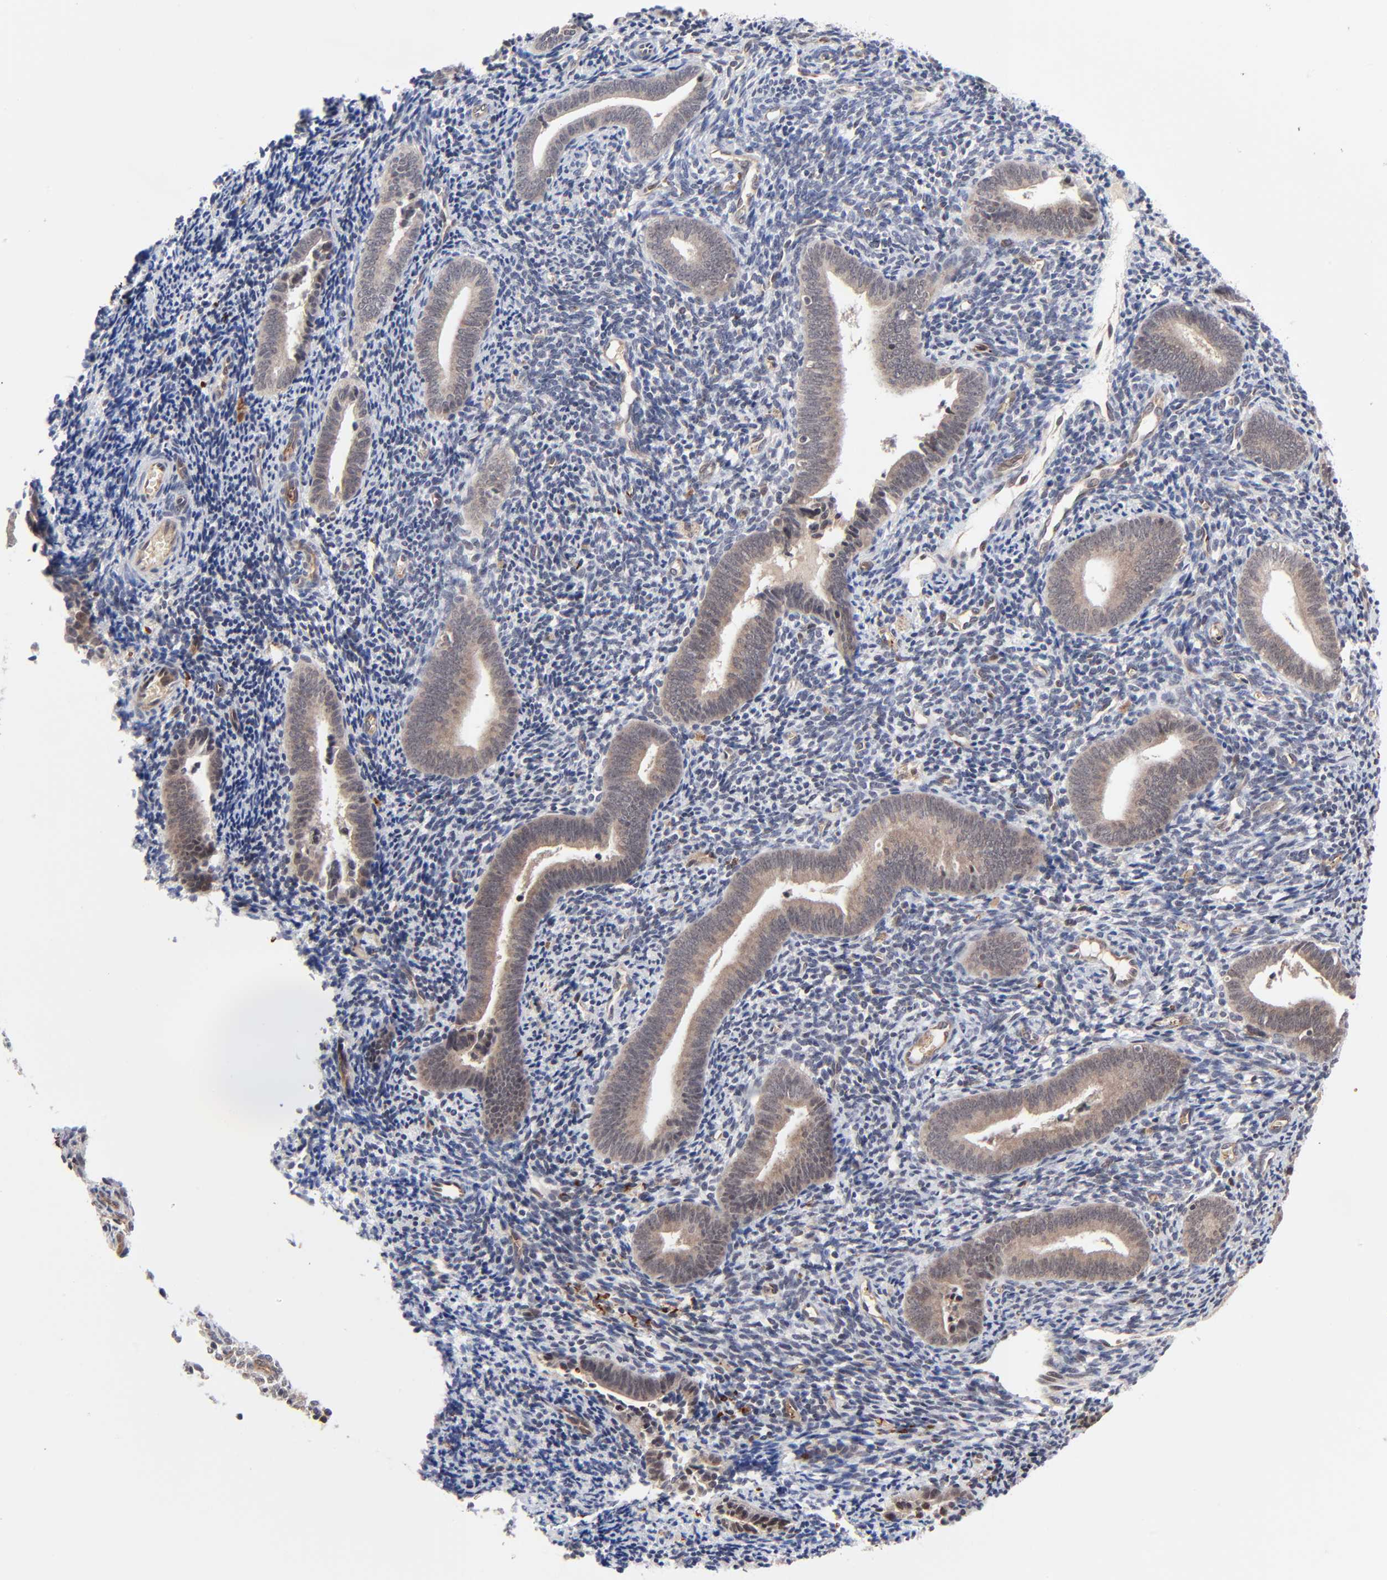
{"staining": {"intensity": "weak", "quantity": "25%-75%", "location": "cytoplasmic/membranous"}, "tissue": "endometrium", "cell_type": "Cells in endometrial stroma", "image_type": "normal", "snomed": [{"axis": "morphology", "description": "Normal tissue, NOS"}, {"axis": "topography", "description": "Uterus"}, {"axis": "topography", "description": "Endometrium"}], "caption": "Protein analysis of normal endometrium displays weak cytoplasmic/membranous staining in about 25%-75% of cells in endometrial stroma.", "gene": "CASP10", "patient": {"sex": "female", "age": 33}}